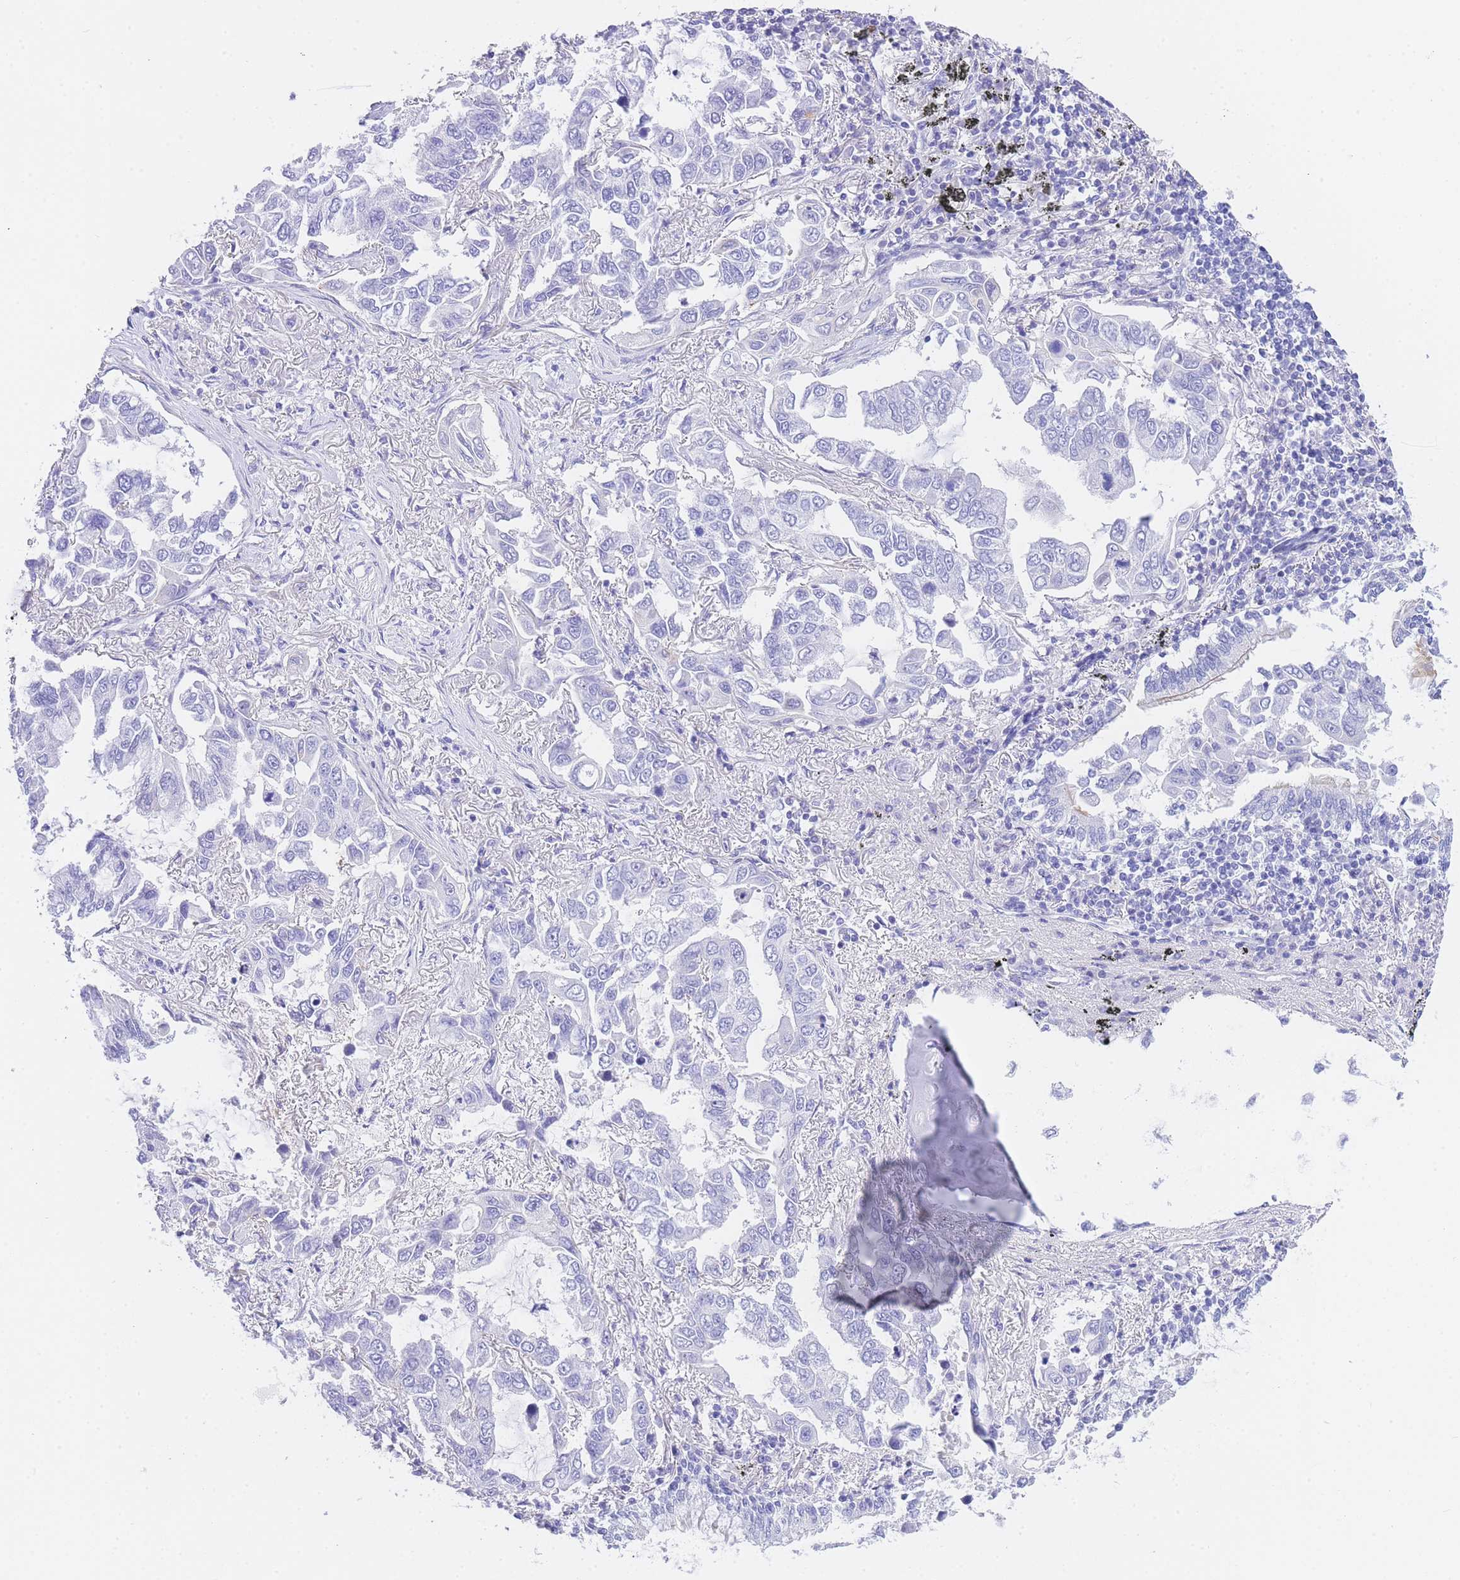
{"staining": {"intensity": "negative", "quantity": "none", "location": "none"}, "tissue": "lung cancer", "cell_type": "Tumor cells", "image_type": "cancer", "snomed": [{"axis": "morphology", "description": "Adenocarcinoma, NOS"}, {"axis": "topography", "description": "Lung"}], "caption": "Tumor cells show no significant protein positivity in lung cancer. The staining is performed using DAB (3,3'-diaminobenzidine) brown chromogen with nuclei counter-stained in using hematoxylin.", "gene": "TIFAB", "patient": {"sex": "male", "age": 64}}